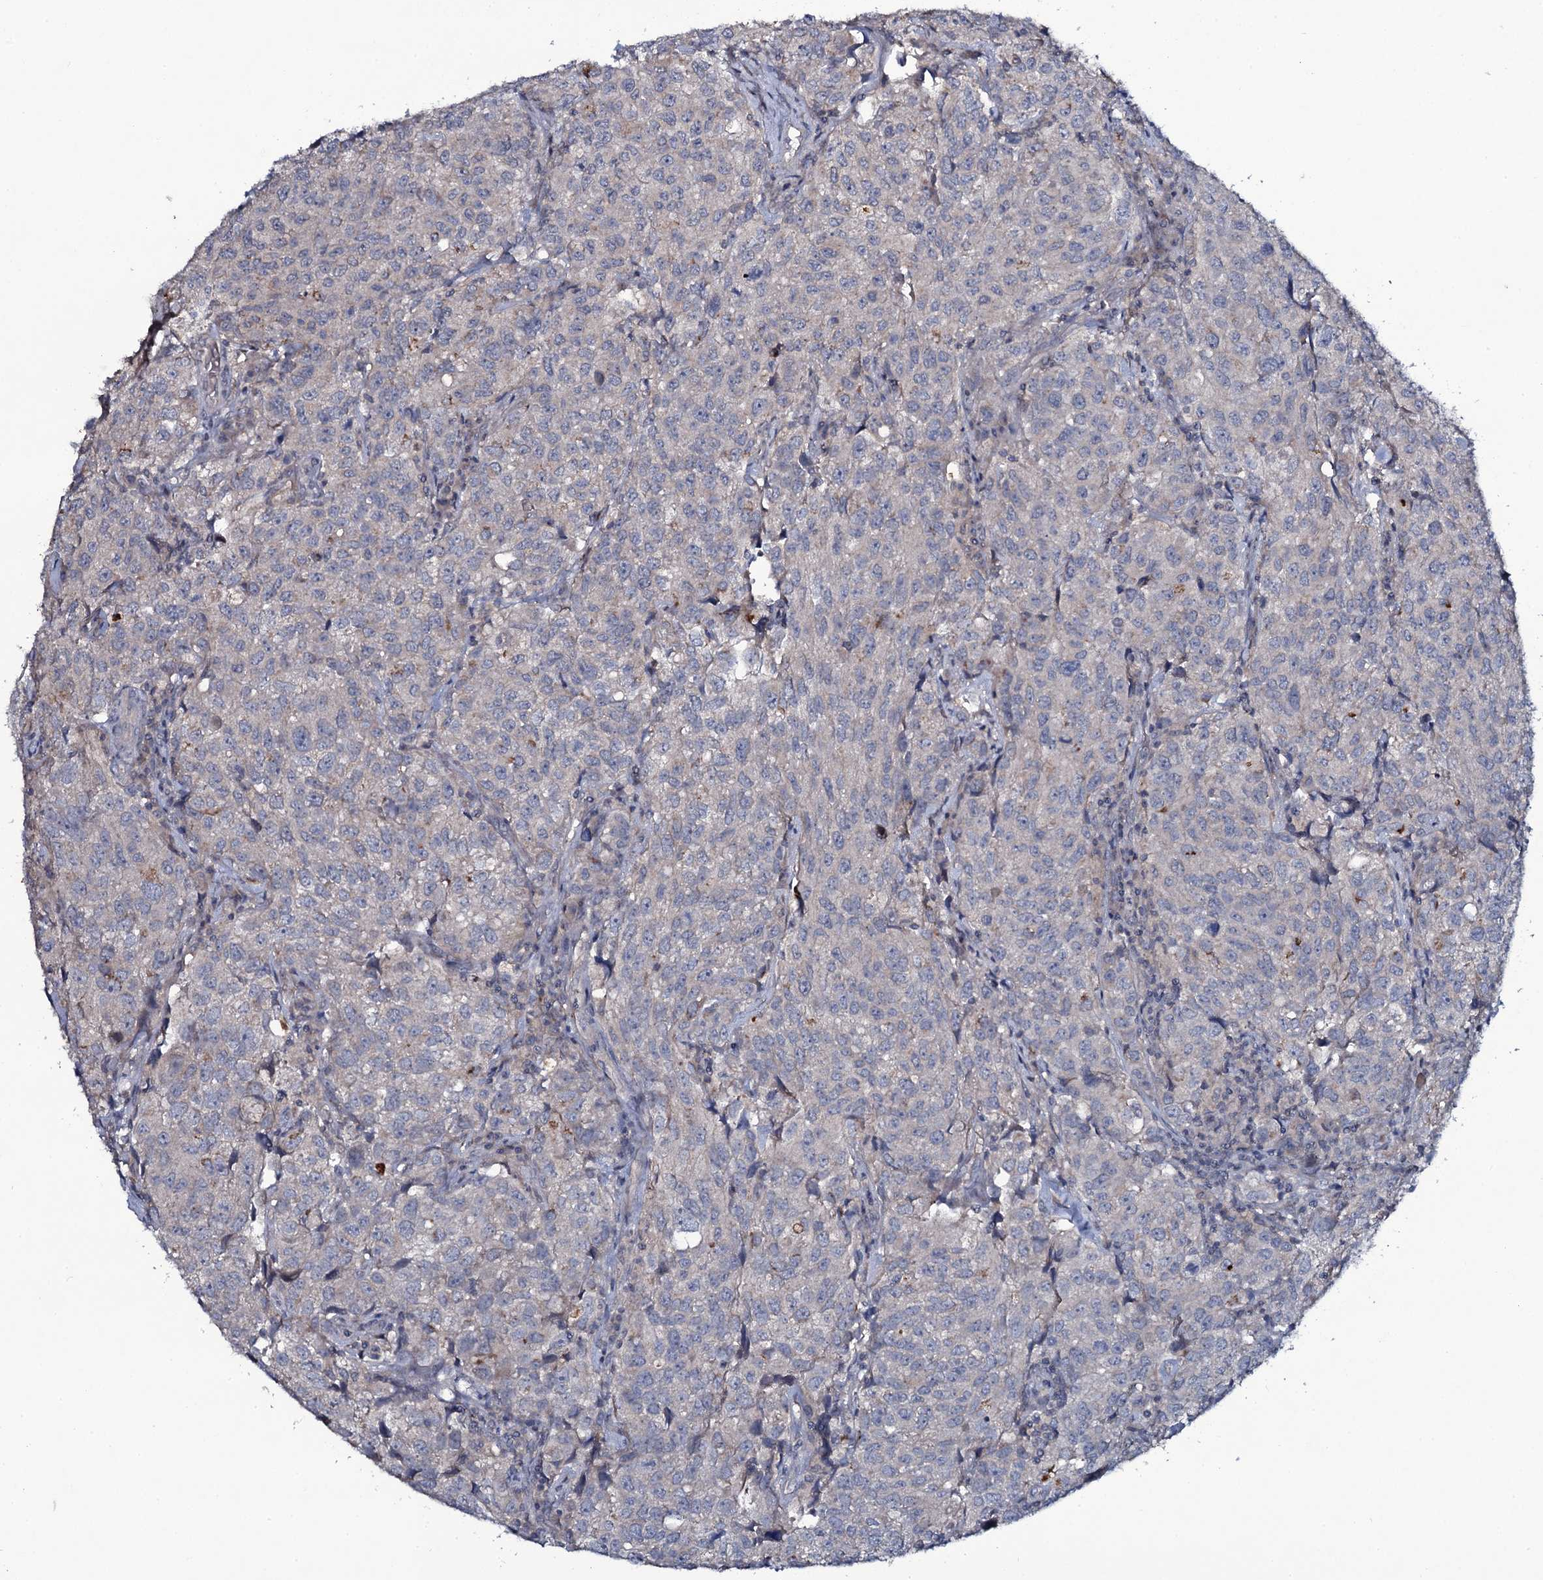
{"staining": {"intensity": "negative", "quantity": "none", "location": "none"}, "tissue": "urothelial cancer", "cell_type": "Tumor cells", "image_type": "cancer", "snomed": [{"axis": "morphology", "description": "Urothelial carcinoma, High grade"}, {"axis": "topography", "description": "Urinary bladder"}], "caption": "Tumor cells are negative for brown protein staining in urothelial cancer.", "gene": "SNAP23", "patient": {"sex": "female", "age": 75}}